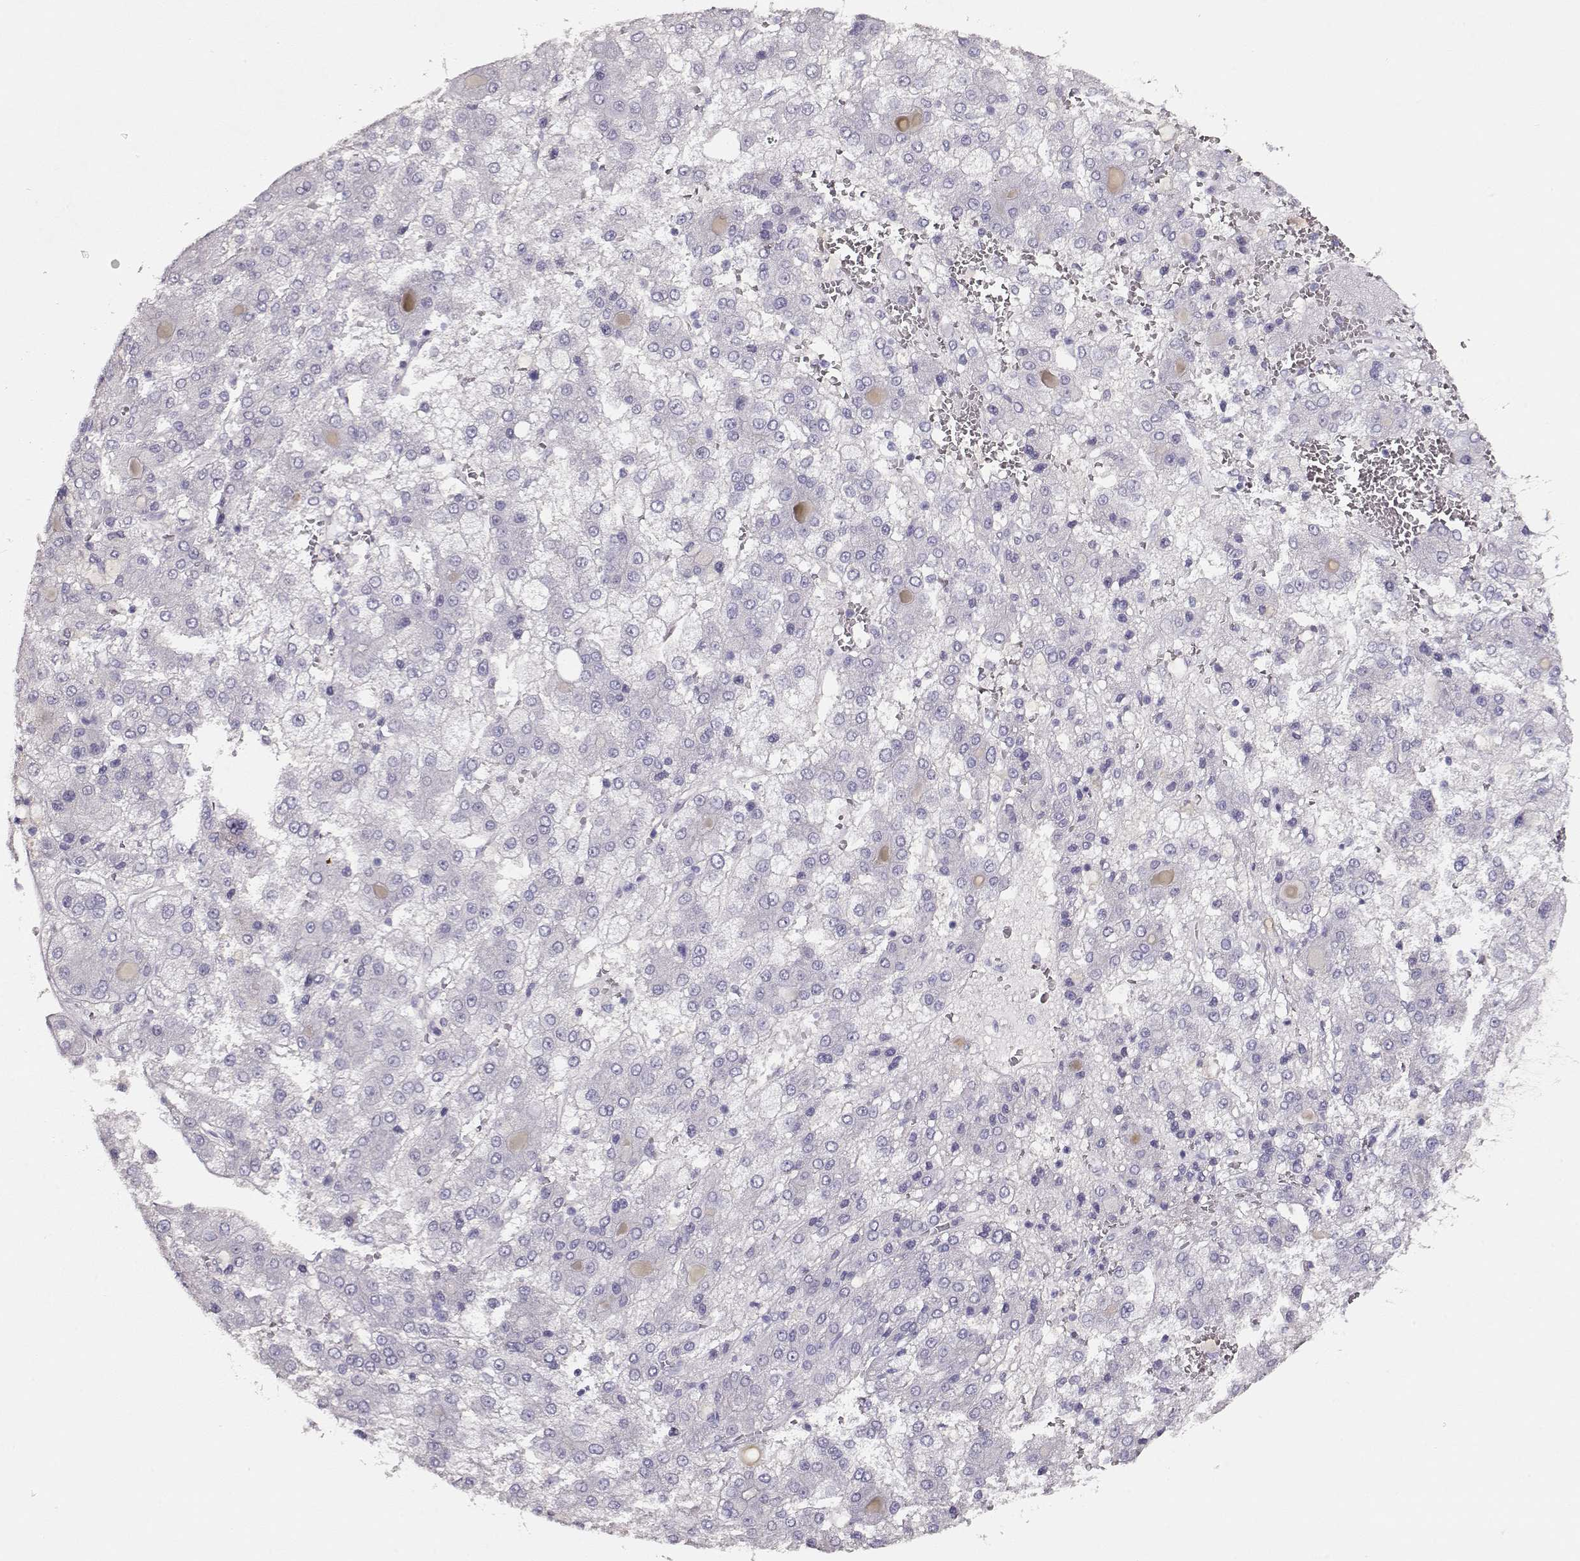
{"staining": {"intensity": "negative", "quantity": "none", "location": "none"}, "tissue": "liver cancer", "cell_type": "Tumor cells", "image_type": "cancer", "snomed": [{"axis": "morphology", "description": "Carcinoma, Hepatocellular, NOS"}, {"axis": "topography", "description": "Liver"}], "caption": "IHC micrograph of human liver cancer (hepatocellular carcinoma) stained for a protein (brown), which reveals no staining in tumor cells.", "gene": "NDRG4", "patient": {"sex": "male", "age": 73}}